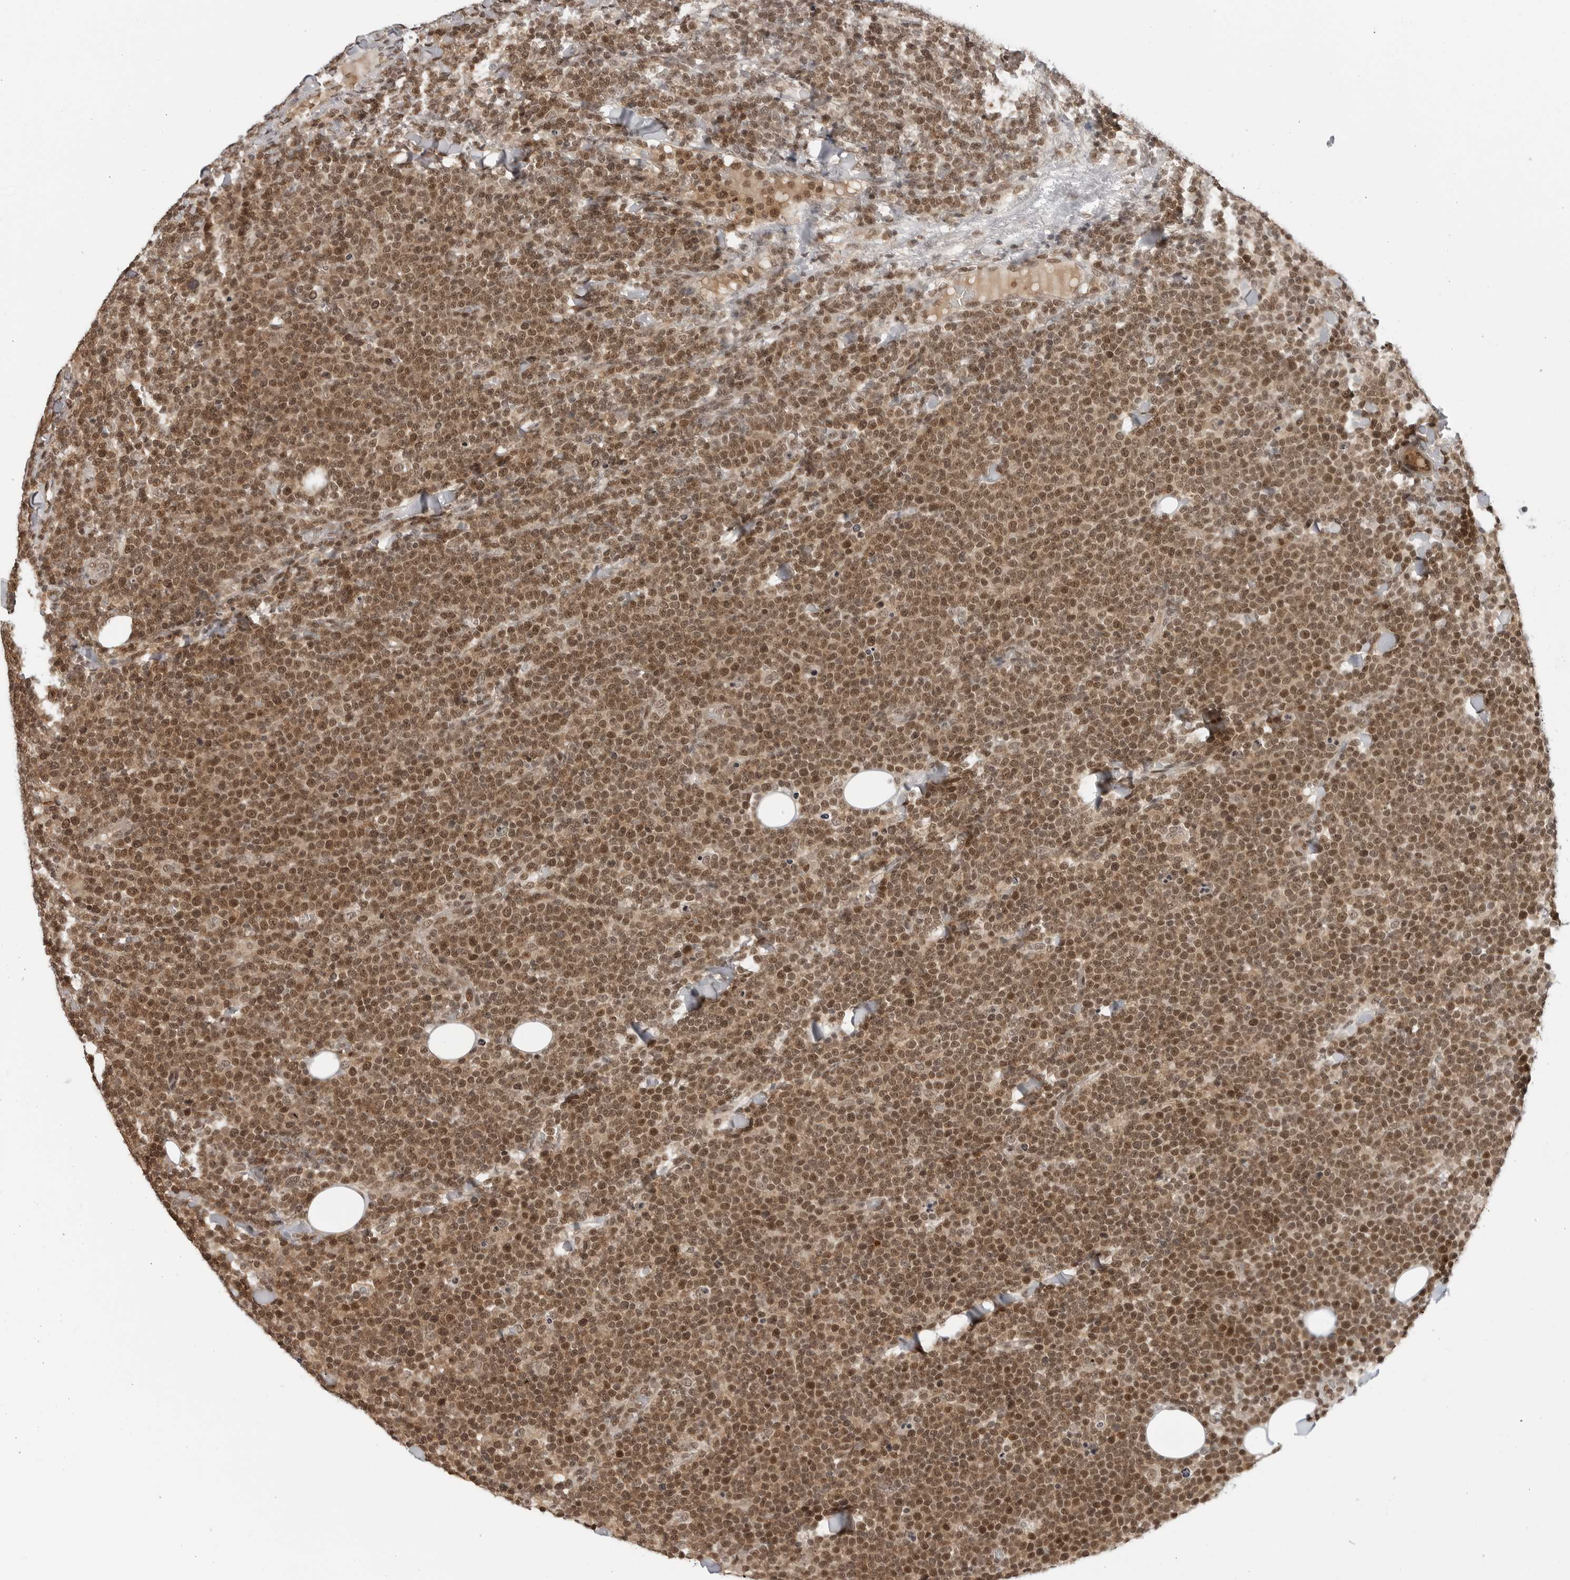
{"staining": {"intensity": "moderate", "quantity": ">75%", "location": "nuclear"}, "tissue": "lymphoma", "cell_type": "Tumor cells", "image_type": "cancer", "snomed": [{"axis": "morphology", "description": "Malignant lymphoma, non-Hodgkin's type, High grade"}, {"axis": "topography", "description": "Lymph node"}], "caption": "IHC staining of lymphoma, which displays medium levels of moderate nuclear positivity in about >75% of tumor cells indicating moderate nuclear protein expression. The staining was performed using DAB (brown) for protein detection and nuclei were counterstained in hematoxylin (blue).", "gene": "C8orf33", "patient": {"sex": "male", "age": 61}}